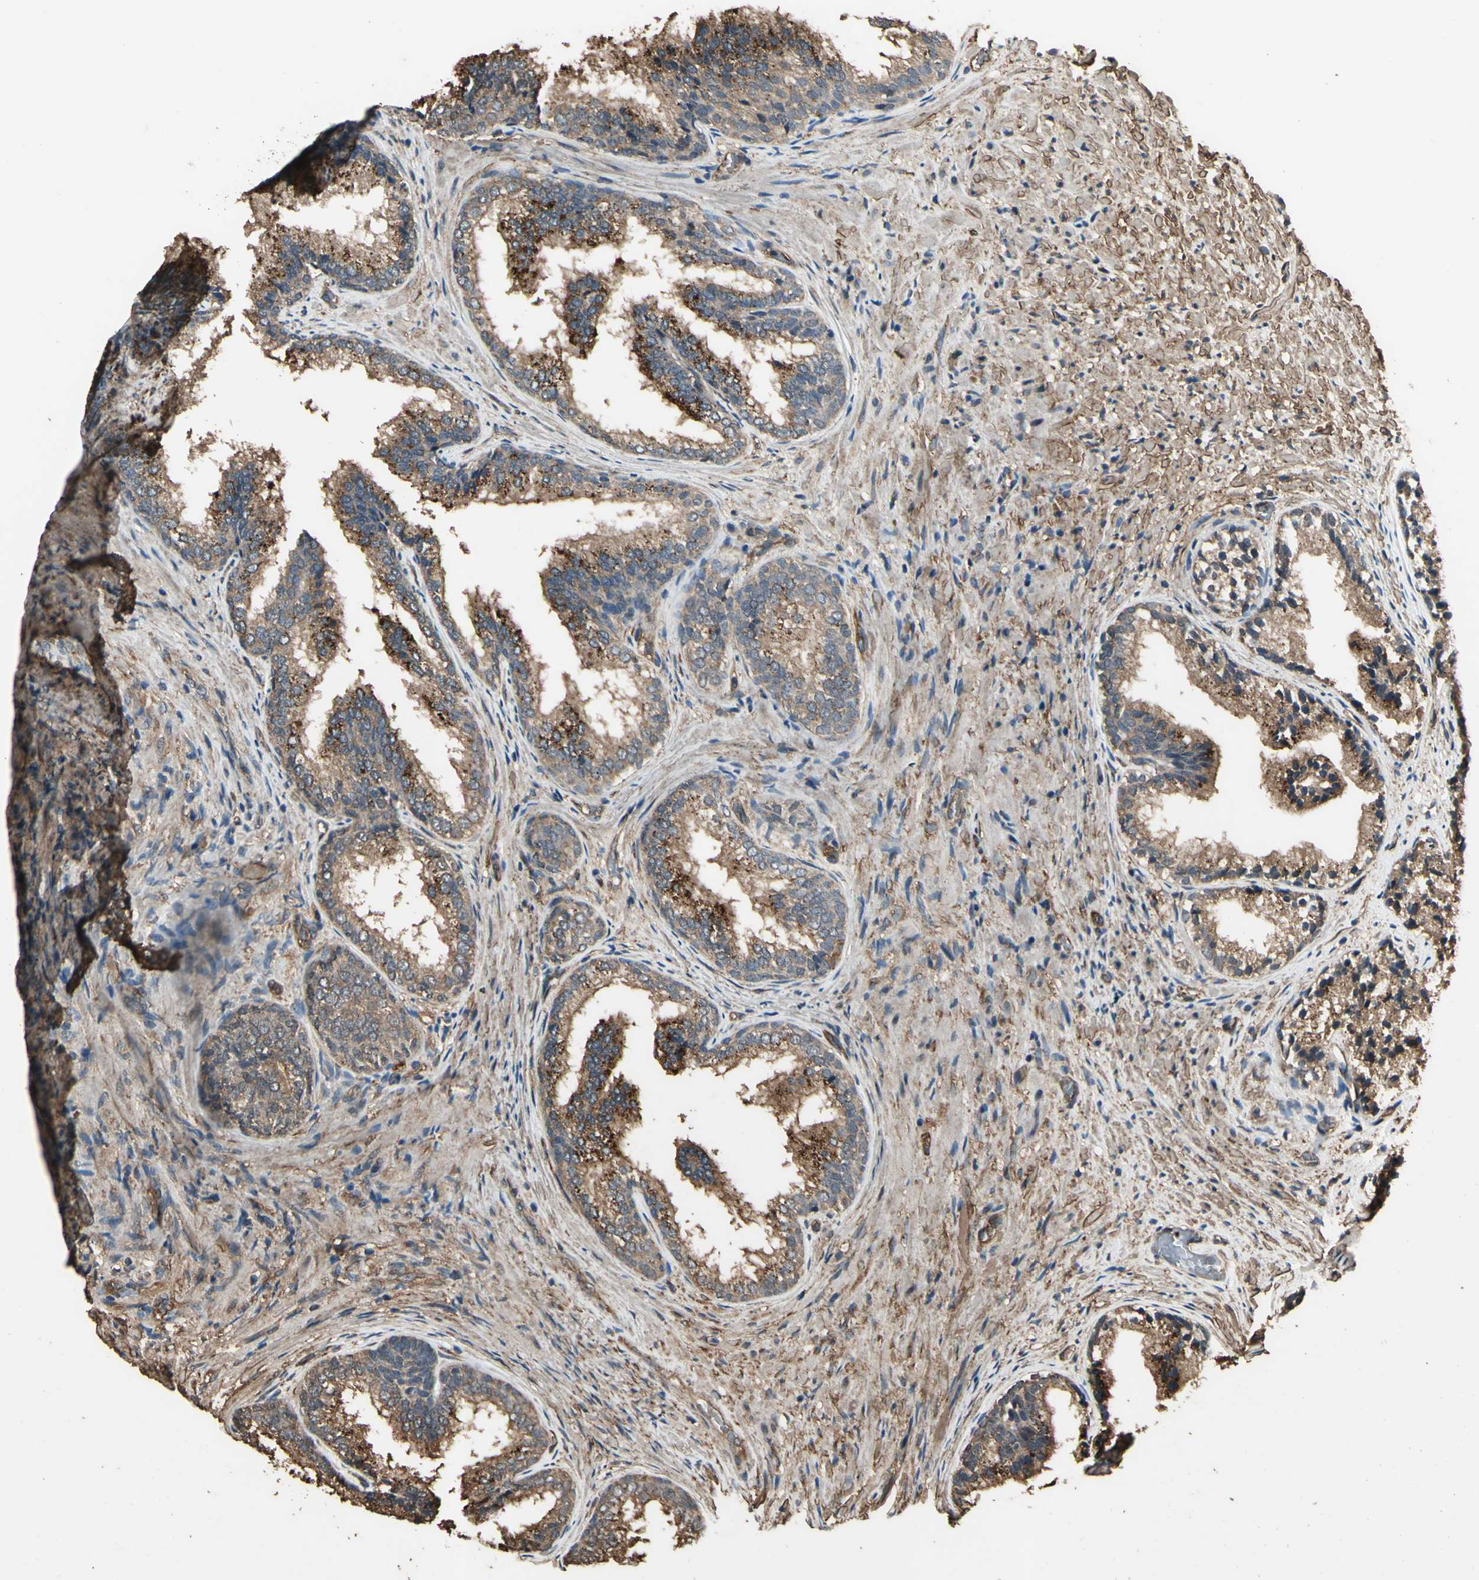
{"staining": {"intensity": "moderate", "quantity": ">75%", "location": "cytoplasmic/membranous"}, "tissue": "prostate", "cell_type": "Glandular cells", "image_type": "normal", "snomed": [{"axis": "morphology", "description": "Normal tissue, NOS"}, {"axis": "topography", "description": "Prostate"}], "caption": "Immunohistochemistry (IHC) staining of normal prostate, which demonstrates medium levels of moderate cytoplasmic/membranous expression in about >75% of glandular cells indicating moderate cytoplasmic/membranous protein expression. The staining was performed using DAB (3,3'-diaminobenzidine) (brown) for protein detection and nuclei were counterstained in hematoxylin (blue).", "gene": "TSPO", "patient": {"sex": "male", "age": 76}}